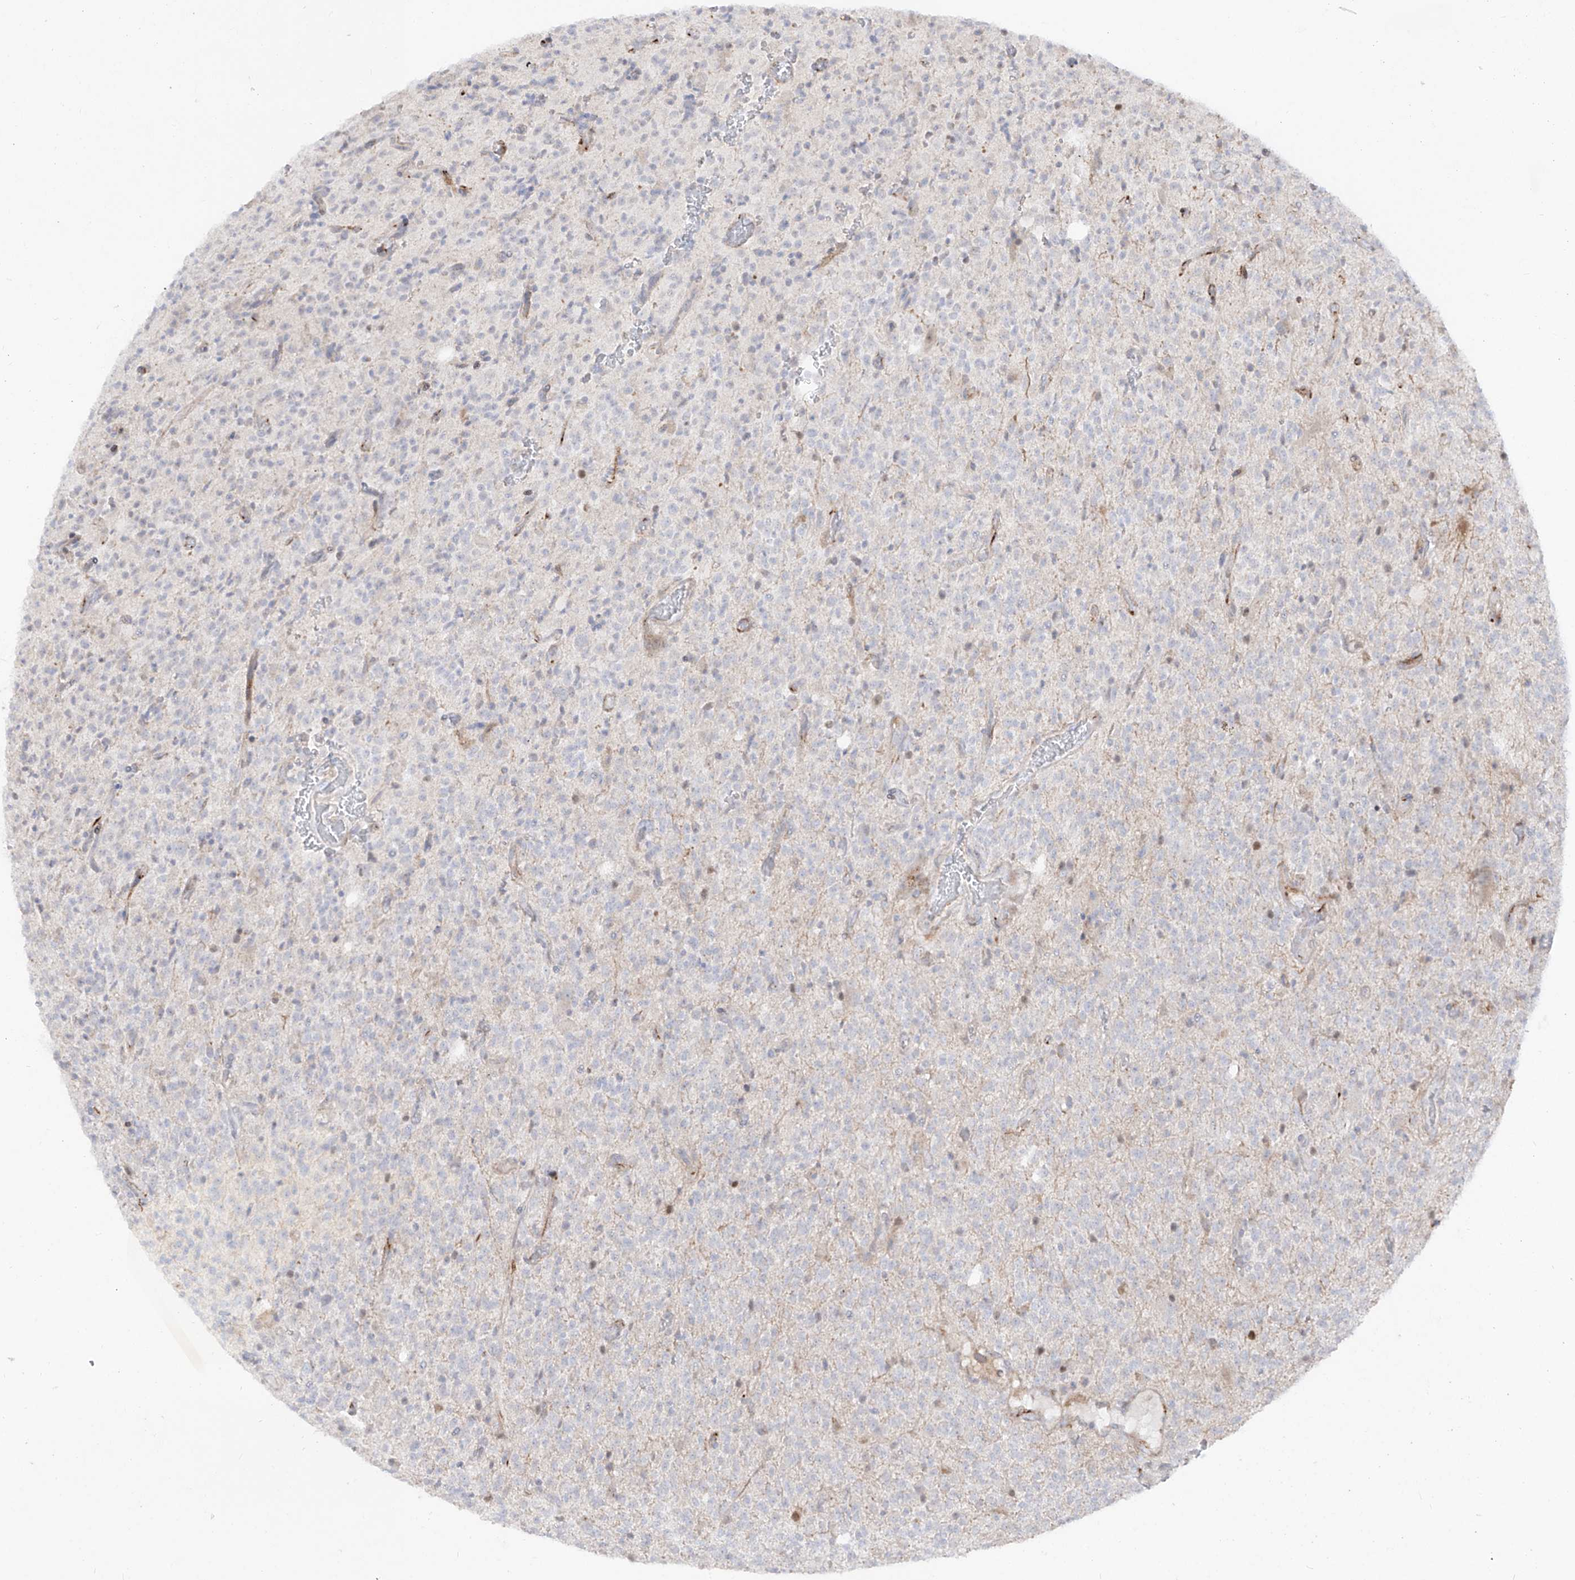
{"staining": {"intensity": "negative", "quantity": "none", "location": "none"}, "tissue": "glioma", "cell_type": "Tumor cells", "image_type": "cancer", "snomed": [{"axis": "morphology", "description": "Glioma, malignant, High grade"}, {"axis": "topography", "description": "Brain"}], "caption": "High magnification brightfield microscopy of malignant glioma (high-grade) stained with DAB (3,3'-diaminobenzidine) (brown) and counterstained with hematoxylin (blue): tumor cells show no significant positivity.", "gene": "ZNF180", "patient": {"sex": "male", "age": 34}}